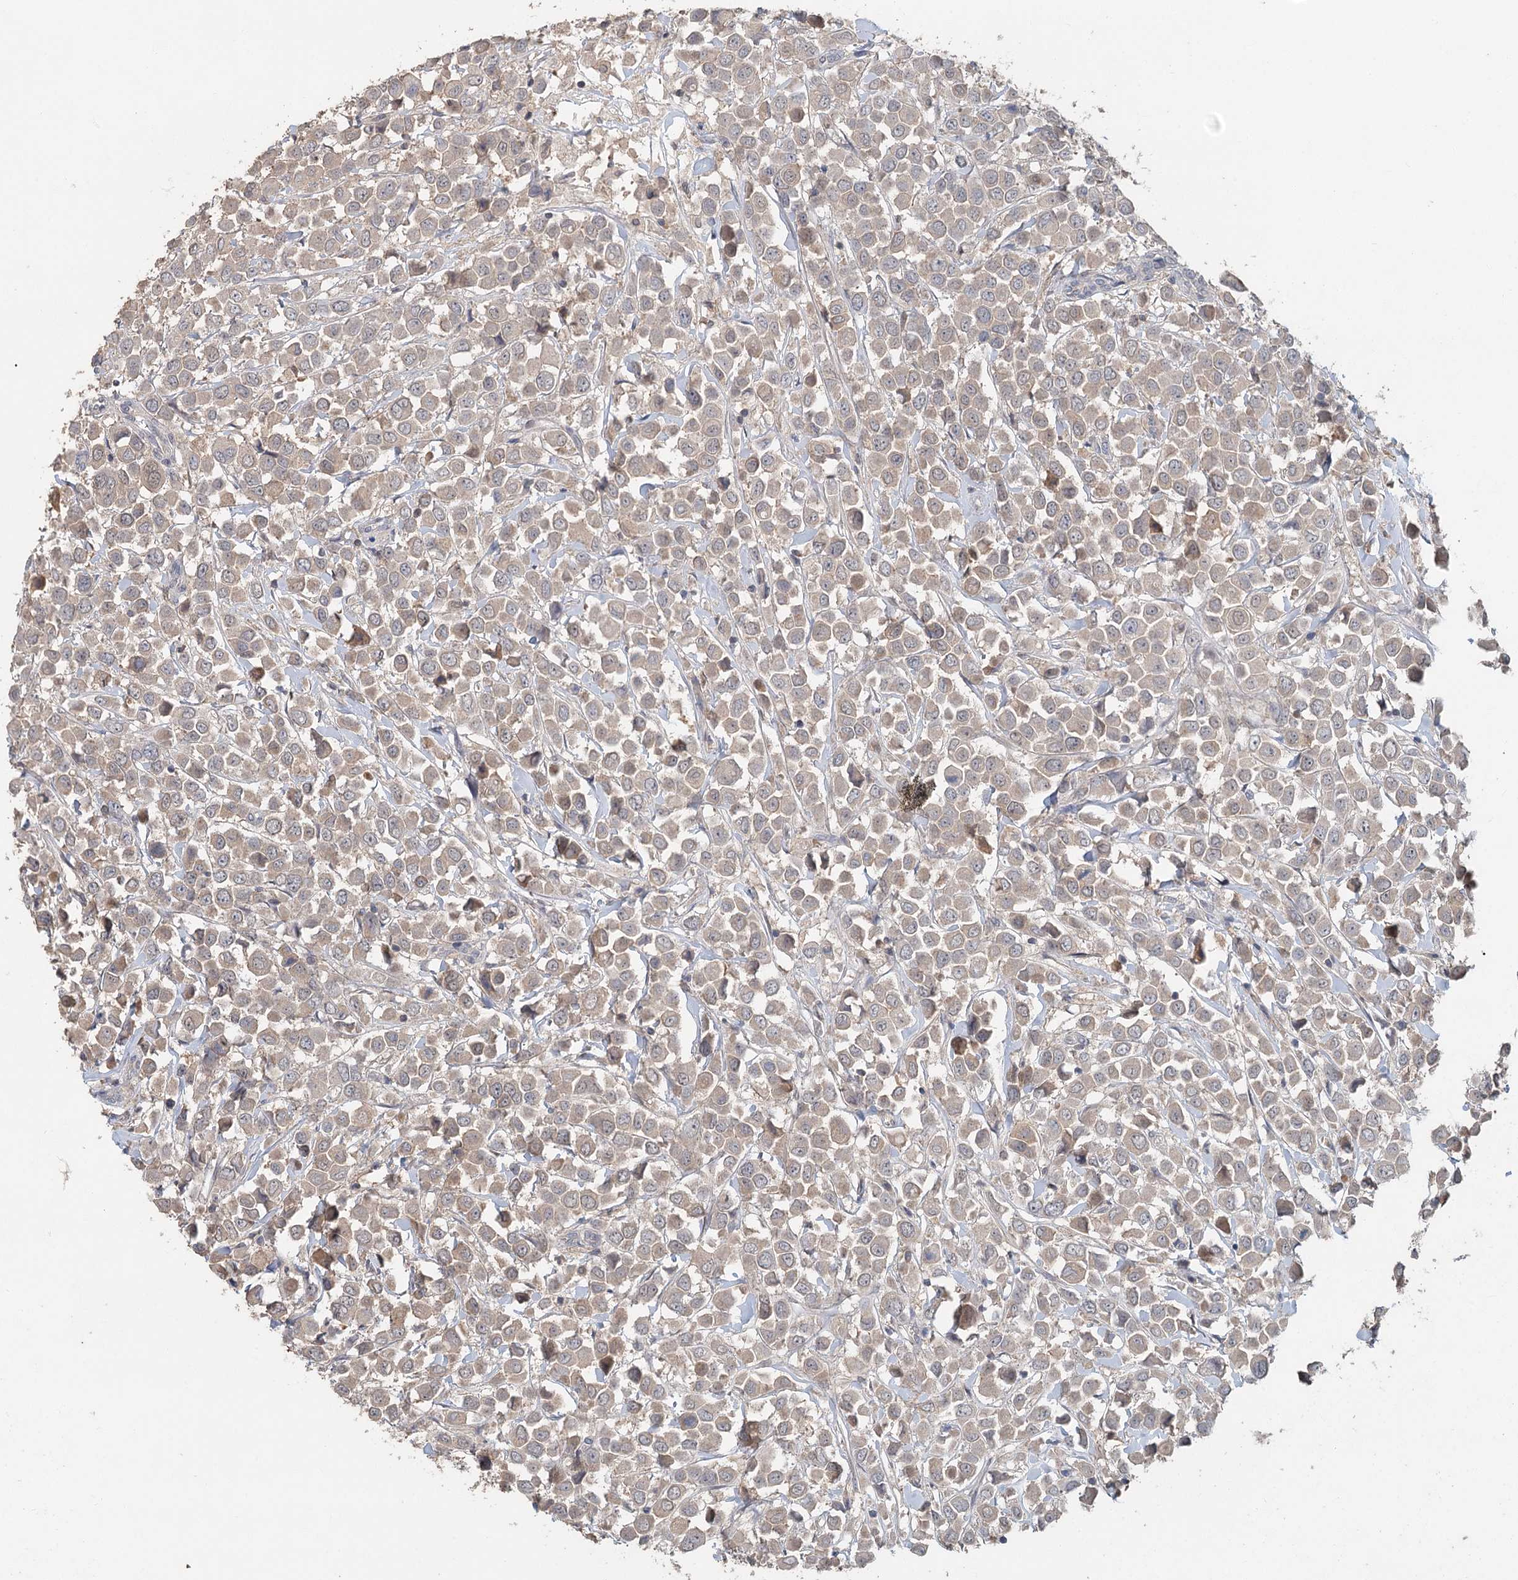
{"staining": {"intensity": "weak", "quantity": ">75%", "location": "cytoplasmic/membranous"}, "tissue": "breast cancer", "cell_type": "Tumor cells", "image_type": "cancer", "snomed": [{"axis": "morphology", "description": "Duct carcinoma"}, {"axis": "topography", "description": "Breast"}], "caption": "Immunohistochemical staining of human breast cancer (intraductal carcinoma) shows low levels of weak cytoplasmic/membranous protein staining in about >75% of tumor cells.", "gene": "ADK", "patient": {"sex": "female", "age": 61}}